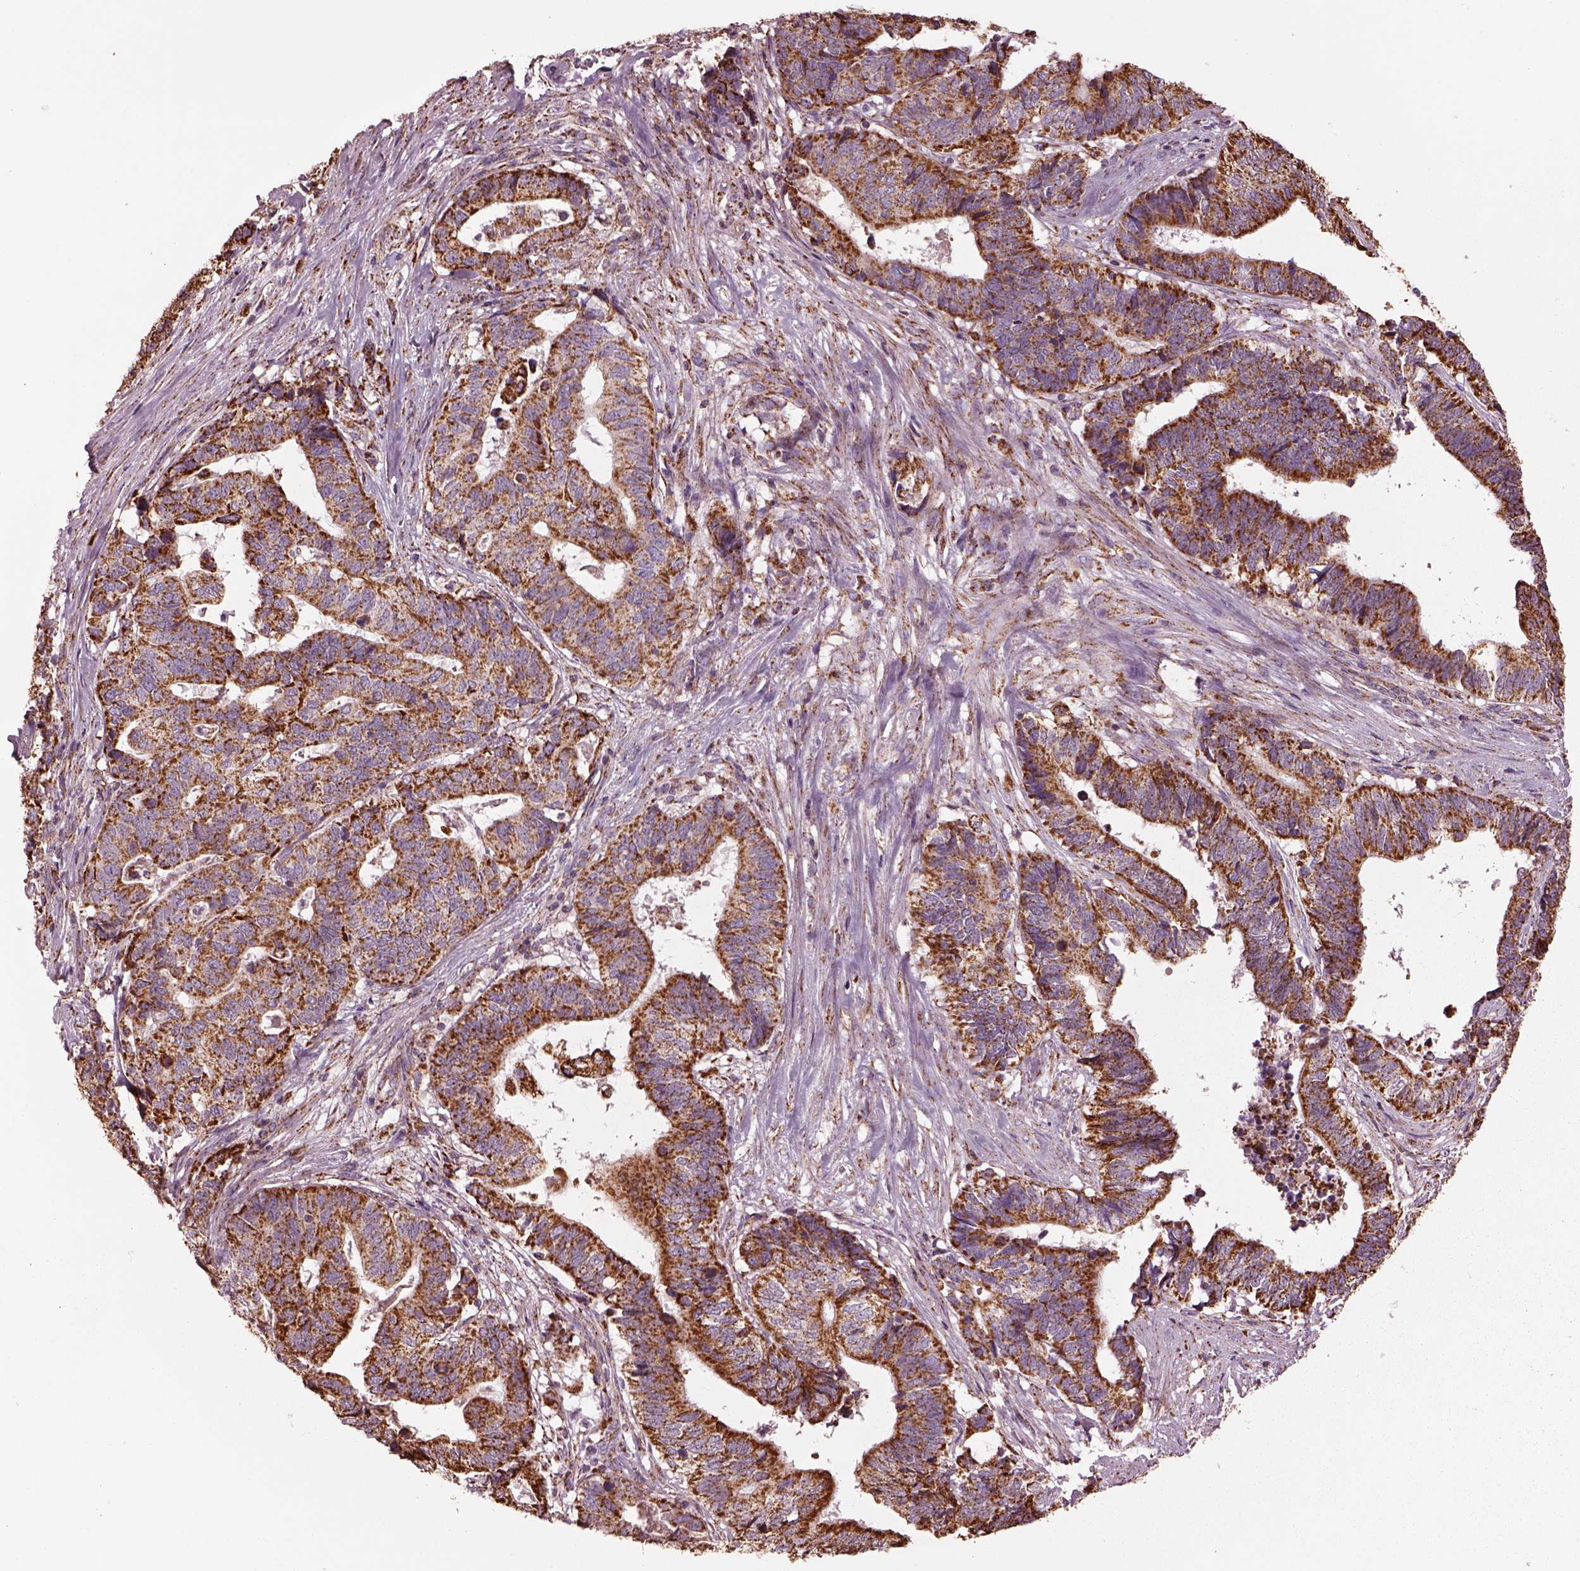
{"staining": {"intensity": "moderate", "quantity": "25%-75%", "location": "cytoplasmic/membranous"}, "tissue": "stomach cancer", "cell_type": "Tumor cells", "image_type": "cancer", "snomed": [{"axis": "morphology", "description": "Adenocarcinoma, NOS"}, {"axis": "topography", "description": "Stomach, upper"}], "caption": "A brown stain shows moderate cytoplasmic/membranous positivity of a protein in stomach adenocarcinoma tumor cells.", "gene": "TMEM254", "patient": {"sex": "female", "age": 67}}